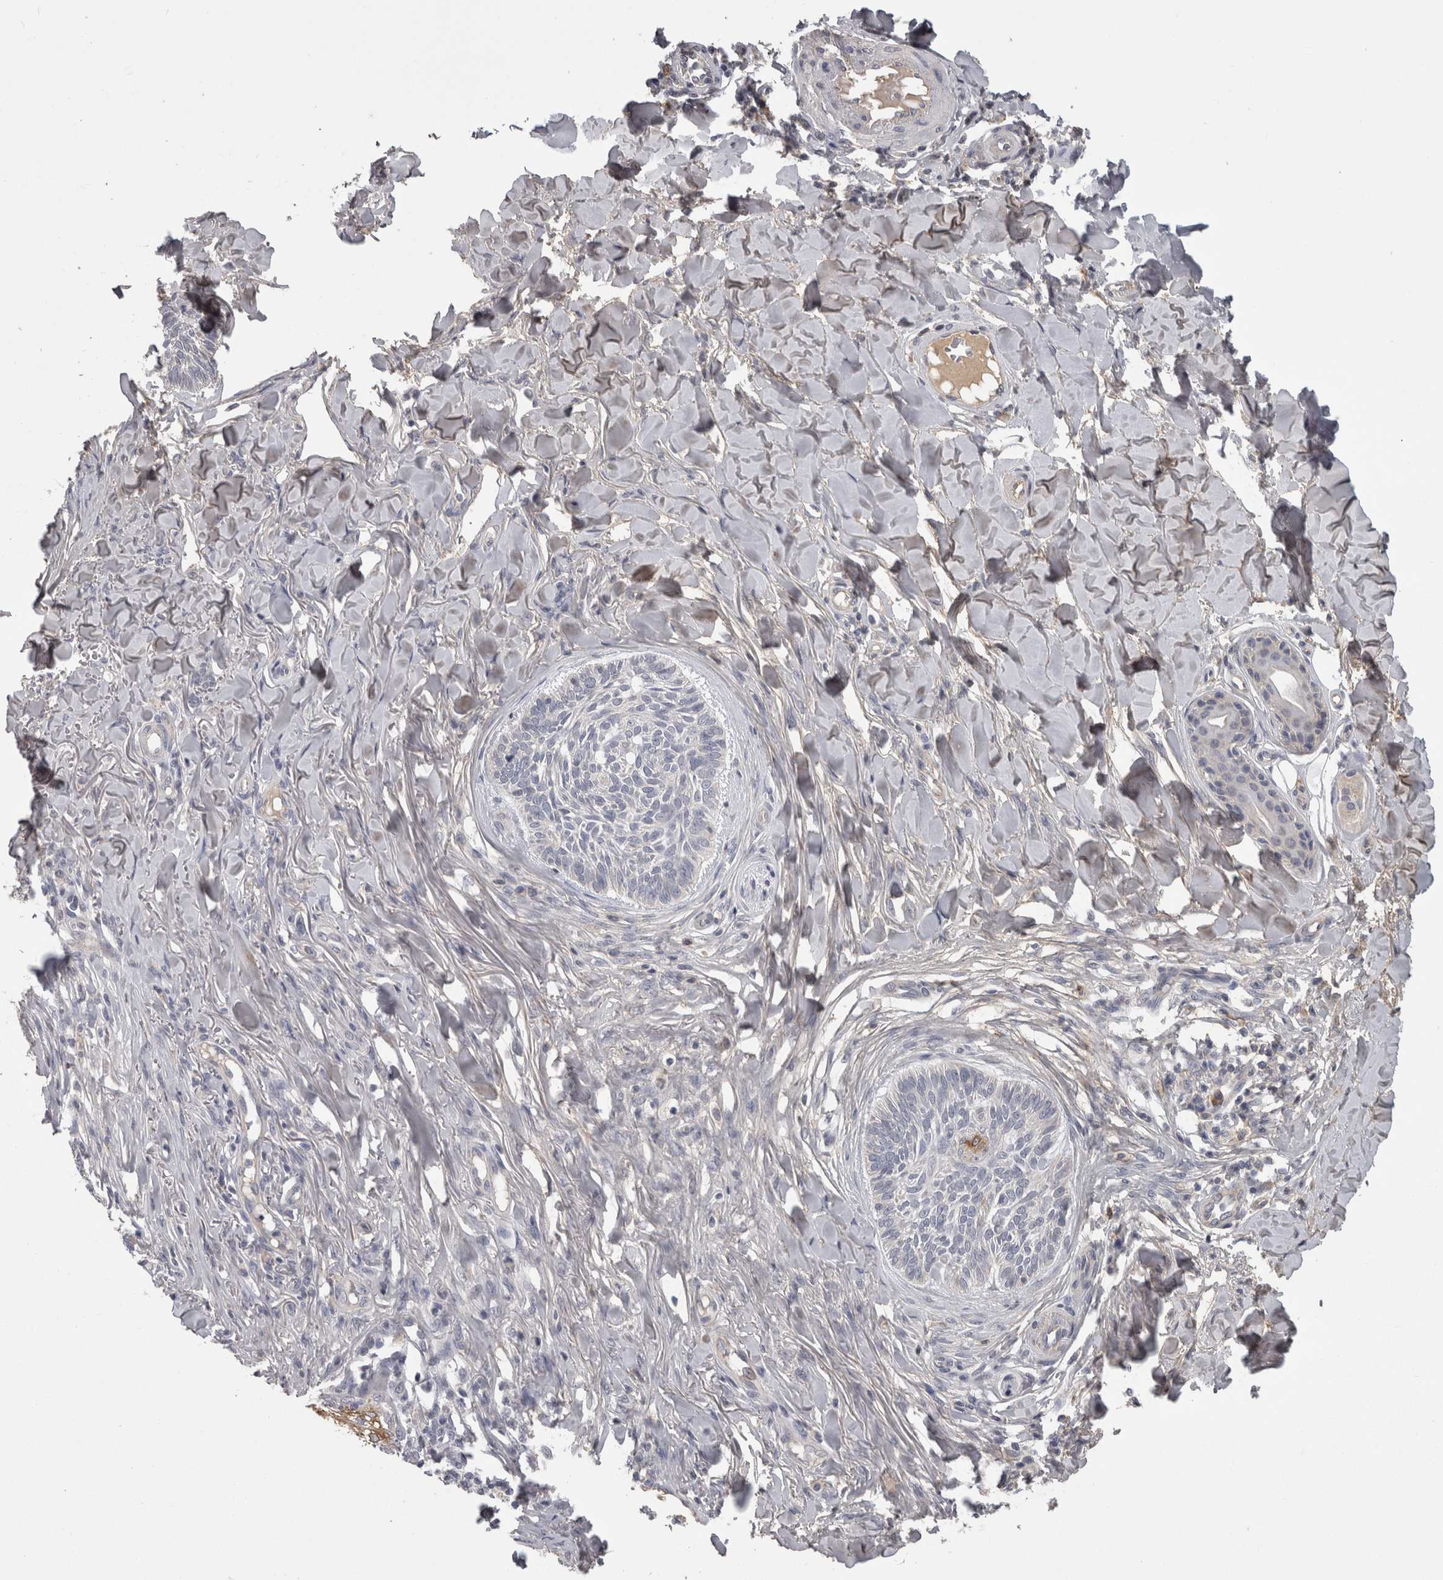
{"staining": {"intensity": "negative", "quantity": "none", "location": "none"}, "tissue": "skin cancer", "cell_type": "Tumor cells", "image_type": "cancer", "snomed": [{"axis": "morphology", "description": "Basal cell carcinoma"}, {"axis": "topography", "description": "Skin"}], "caption": "High magnification brightfield microscopy of basal cell carcinoma (skin) stained with DAB (3,3'-diaminobenzidine) (brown) and counterstained with hematoxylin (blue): tumor cells show no significant expression.", "gene": "PON3", "patient": {"sex": "male", "age": 43}}